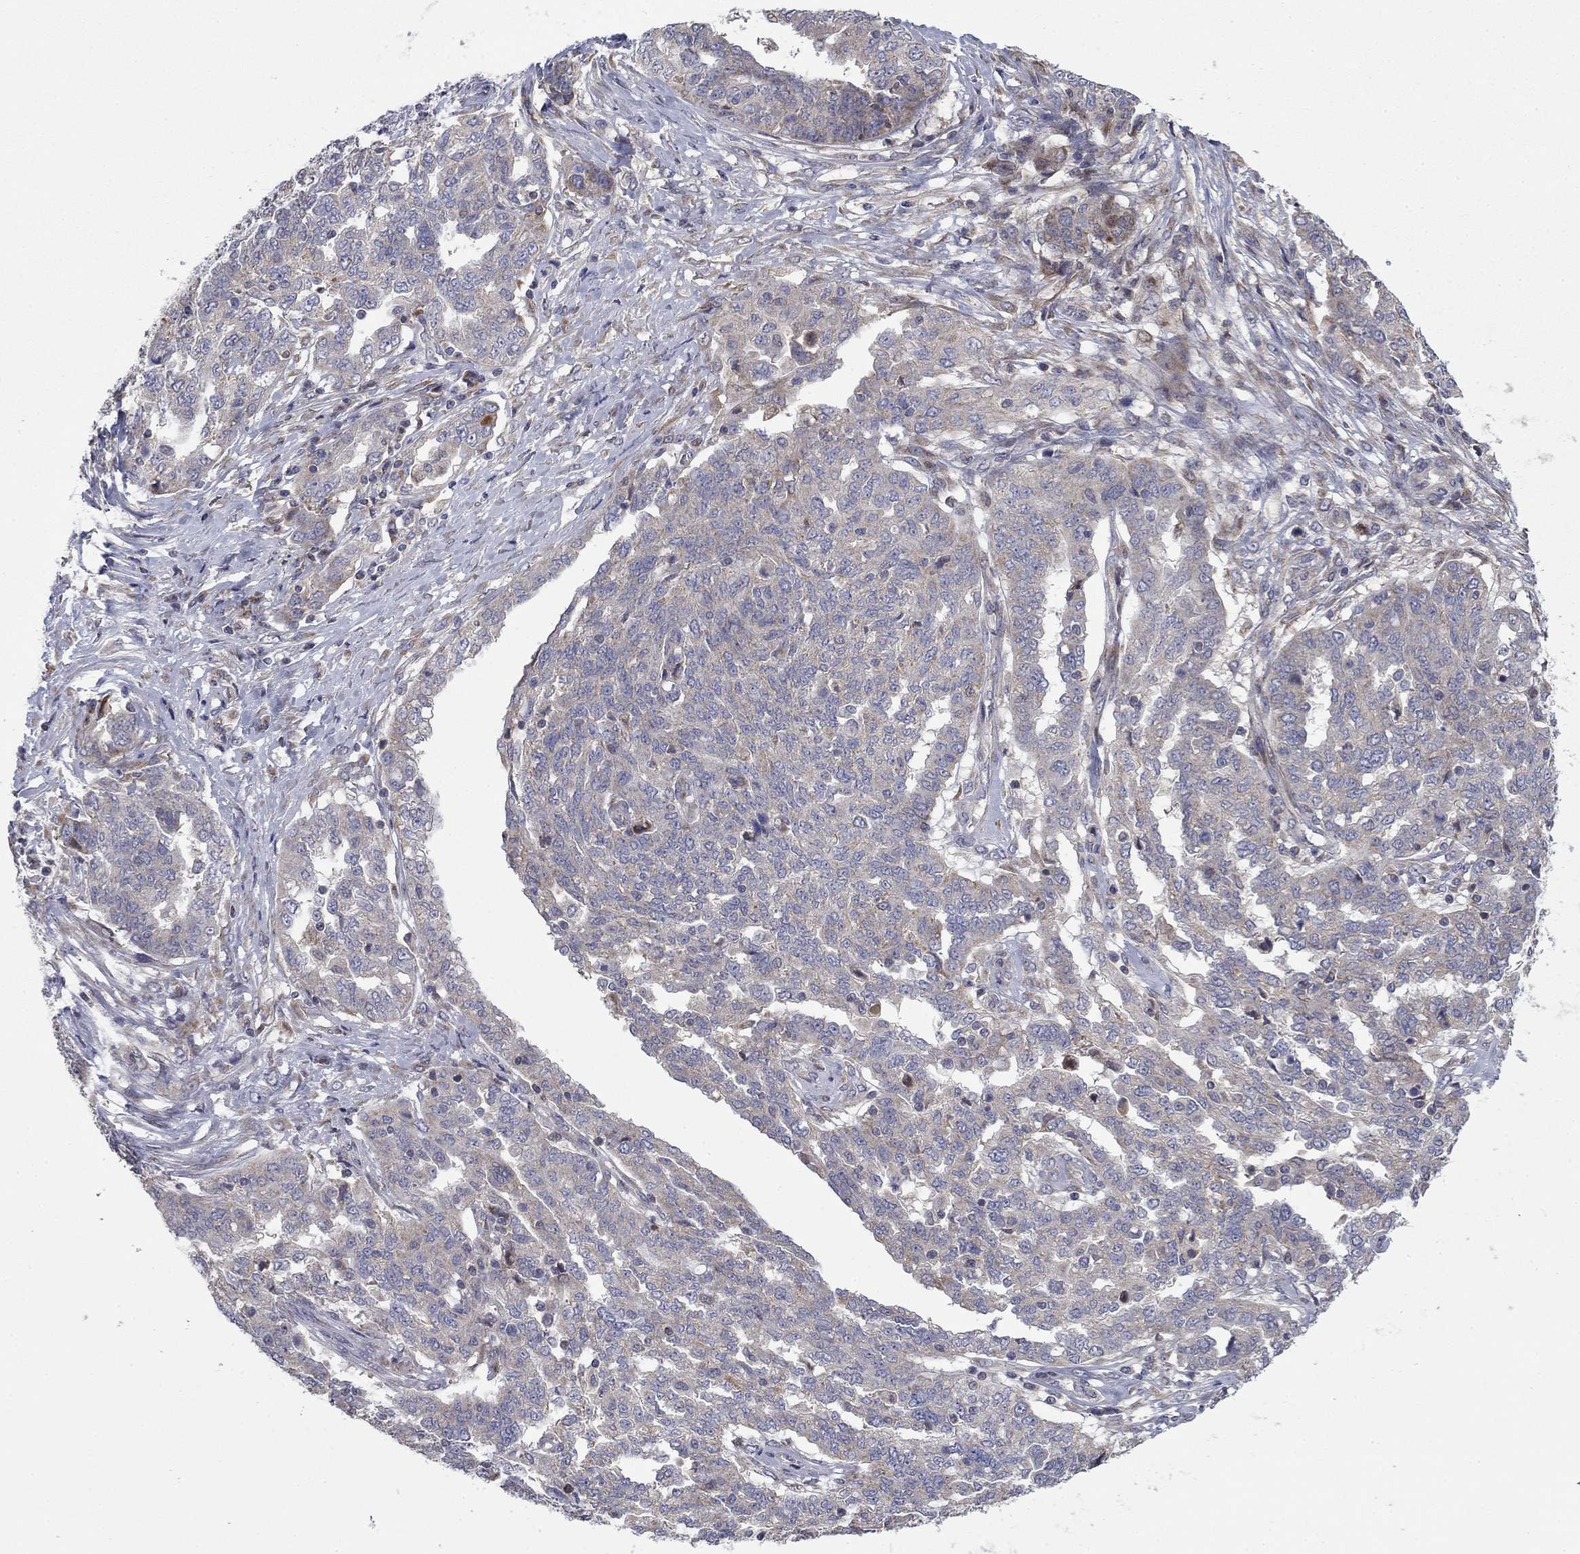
{"staining": {"intensity": "negative", "quantity": "none", "location": "none"}, "tissue": "ovarian cancer", "cell_type": "Tumor cells", "image_type": "cancer", "snomed": [{"axis": "morphology", "description": "Cystadenocarcinoma, serous, NOS"}, {"axis": "topography", "description": "Ovary"}], "caption": "This is a photomicrograph of immunohistochemistry (IHC) staining of ovarian cancer, which shows no positivity in tumor cells.", "gene": "MMAA", "patient": {"sex": "female", "age": 67}}